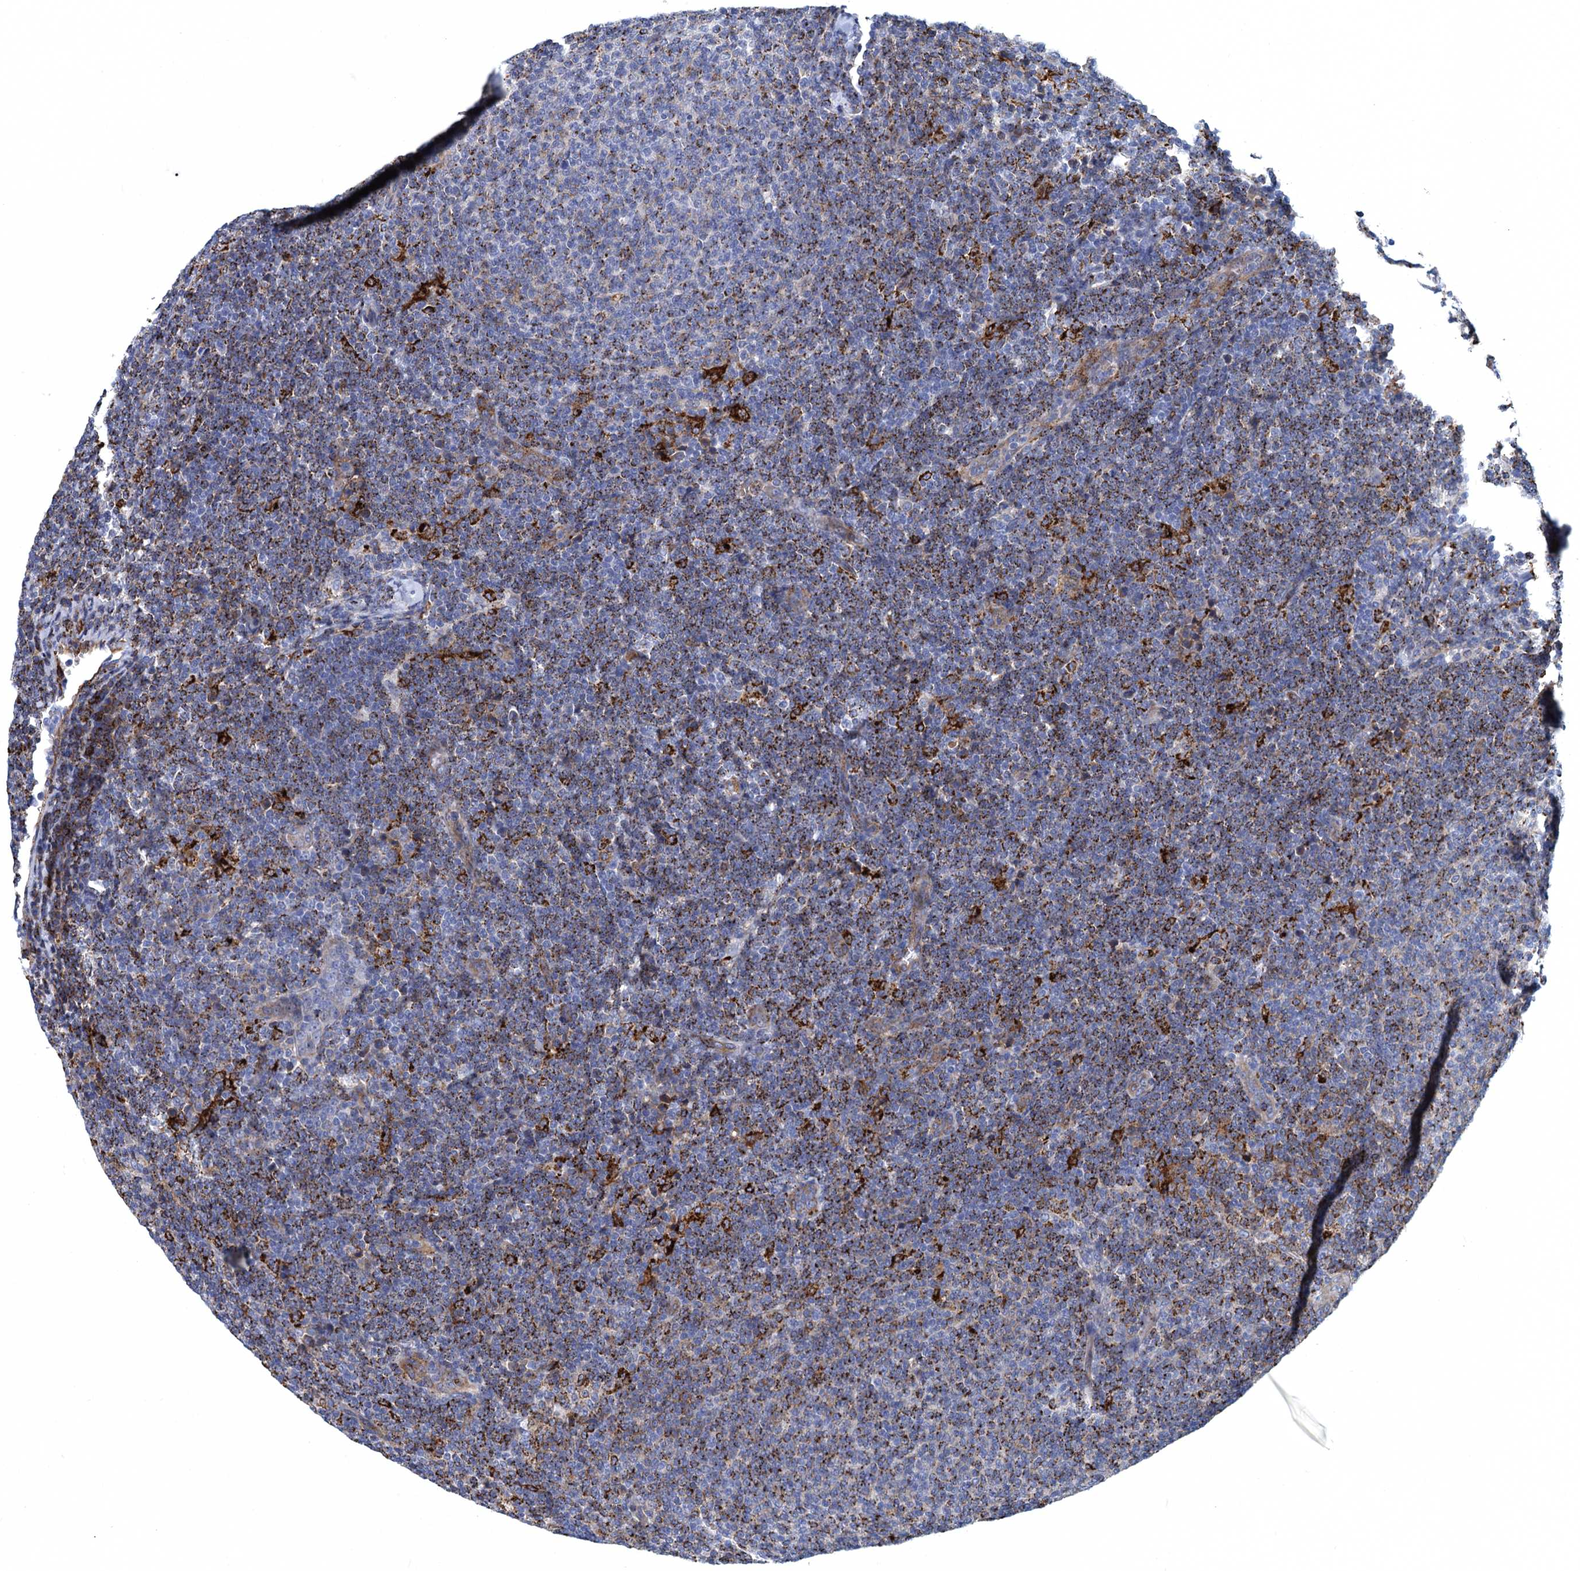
{"staining": {"intensity": "moderate", "quantity": "<25%", "location": "cytoplasmic/membranous"}, "tissue": "lymphoma", "cell_type": "Tumor cells", "image_type": "cancer", "snomed": [{"axis": "morphology", "description": "Malignant lymphoma, non-Hodgkin's type, Low grade"}, {"axis": "topography", "description": "Lymph node"}], "caption": "Immunohistochemistry of malignant lymphoma, non-Hodgkin's type (low-grade) reveals low levels of moderate cytoplasmic/membranous staining in approximately <25% of tumor cells.", "gene": "DNHD1", "patient": {"sex": "male", "age": 66}}